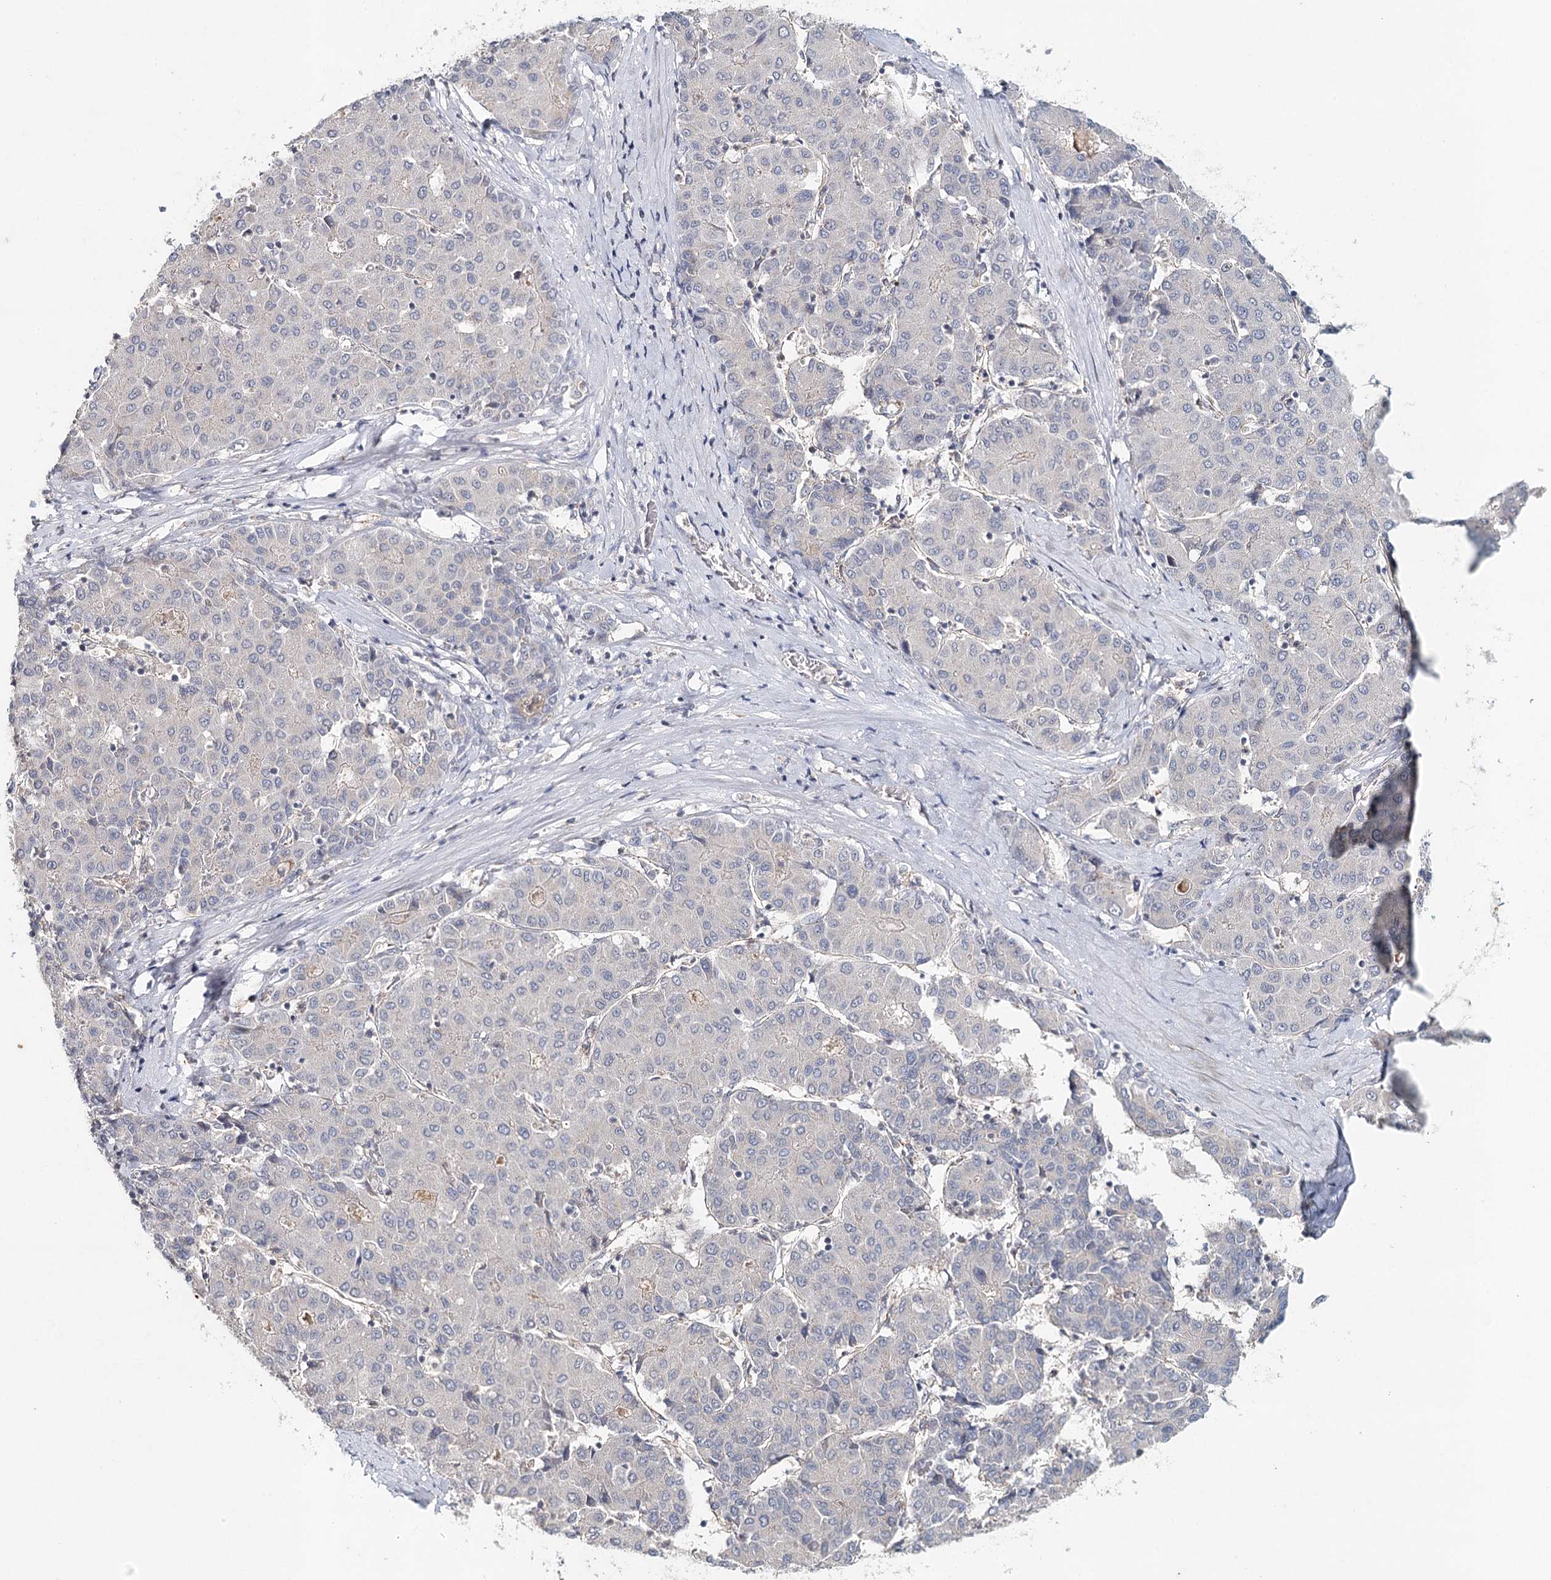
{"staining": {"intensity": "negative", "quantity": "none", "location": "none"}, "tissue": "liver cancer", "cell_type": "Tumor cells", "image_type": "cancer", "snomed": [{"axis": "morphology", "description": "Carcinoma, Hepatocellular, NOS"}, {"axis": "topography", "description": "Liver"}], "caption": "Tumor cells show no significant staining in liver cancer (hepatocellular carcinoma).", "gene": "SYNPO", "patient": {"sex": "male", "age": 65}}